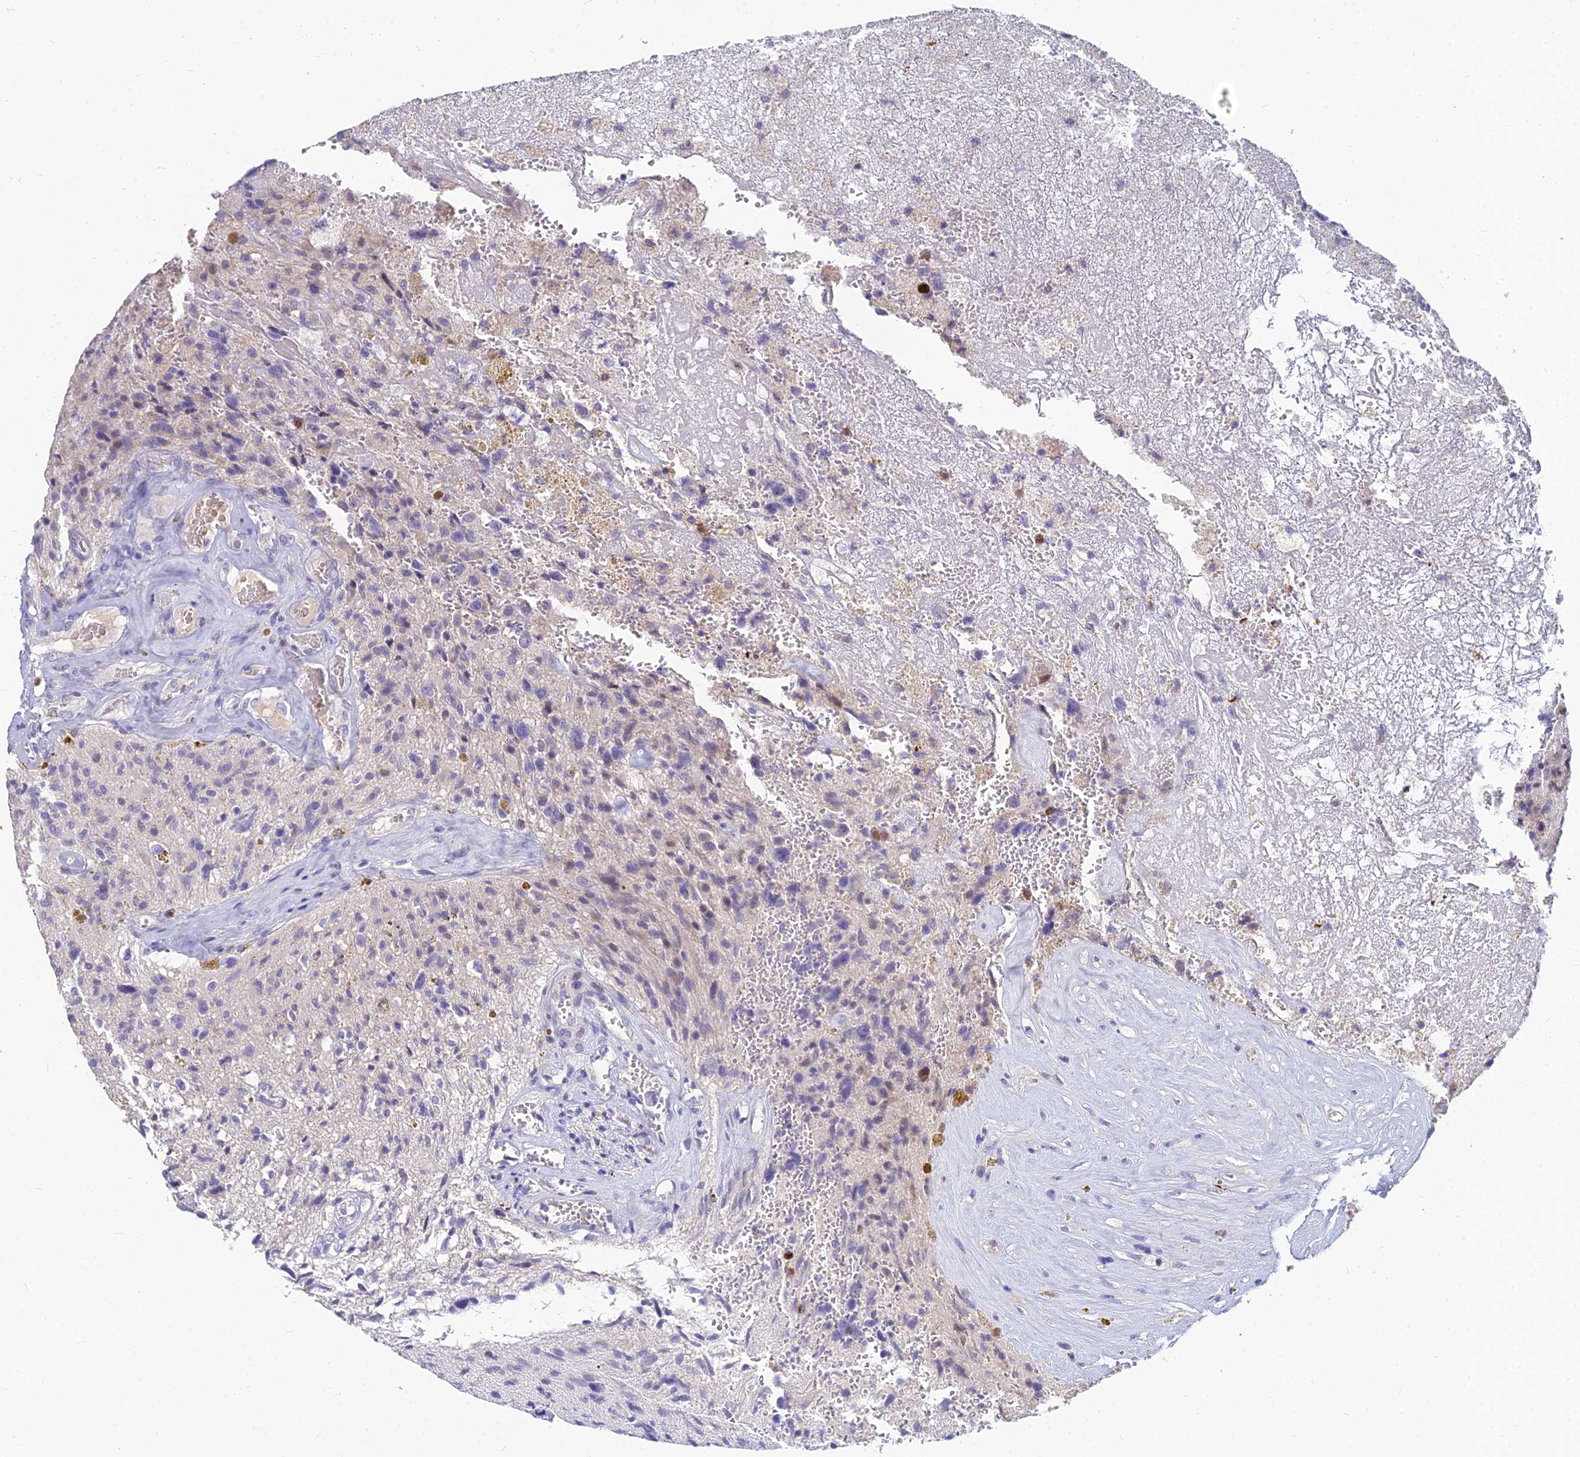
{"staining": {"intensity": "negative", "quantity": "none", "location": "none"}, "tissue": "glioma", "cell_type": "Tumor cells", "image_type": "cancer", "snomed": [{"axis": "morphology", "description": "Glioma, malignant, High grade"}, {"axis": "topography", "description": "Brain"}], "caption": "A high-resolution histopathology image shows immunohistochemistry (IHC) staining of malignant glioma (high-grade), which exhibits no significant positivity in tumor cells.", "gene": "GOLGA6D", "patient": {"sex": "male", "age": 69}}